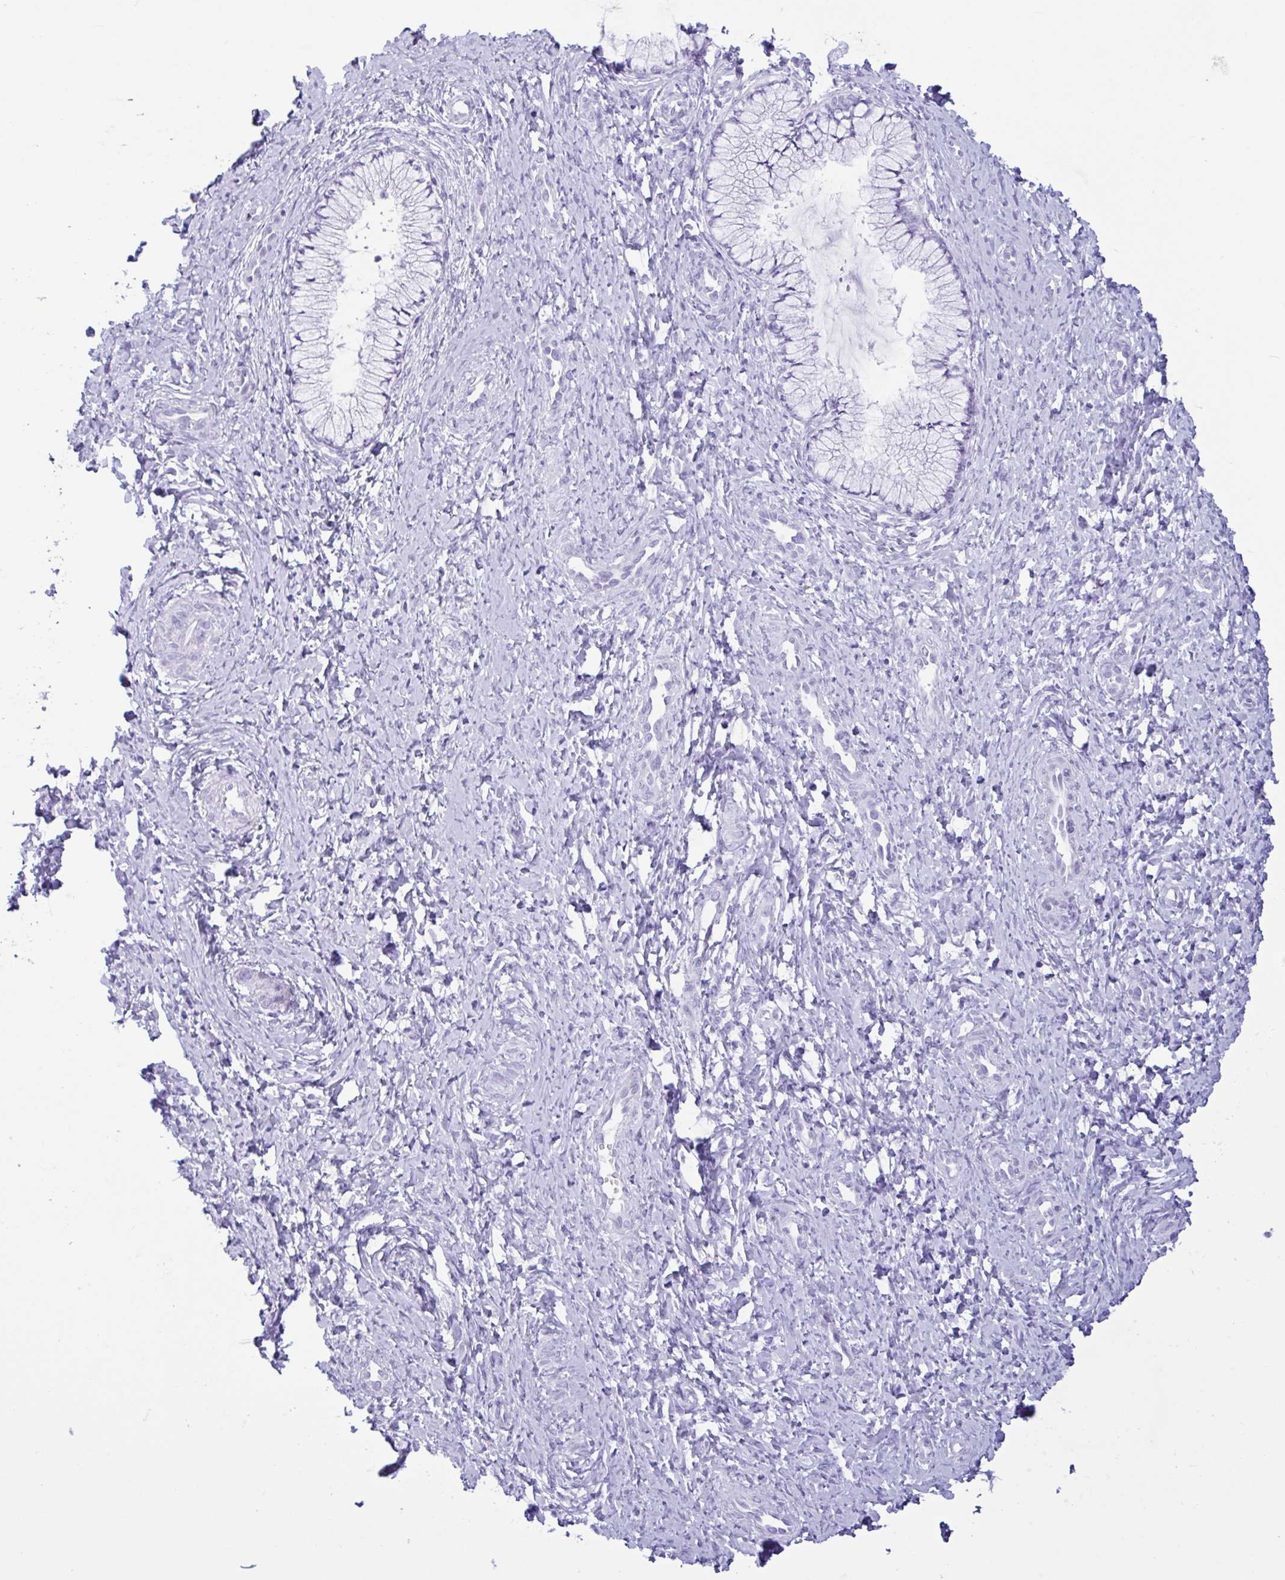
{"staining": {"intensity": "negative", "quantity": "none", "location": "none"}, "tissue": "cervix", "cell_type": "Glandular cells", "image_type": "normal", "snomed": [{"axis": "morphology", "description": "Normal tissue, NOS"}, {"axis": "topography", "description": "Cervix"}], "caption": "DAB immunohistochemical staining of benign cervix exhibits no significant expression in glandular cells.", "gene": "CTSE", "patient": {"sex": "female", "age": 37}}